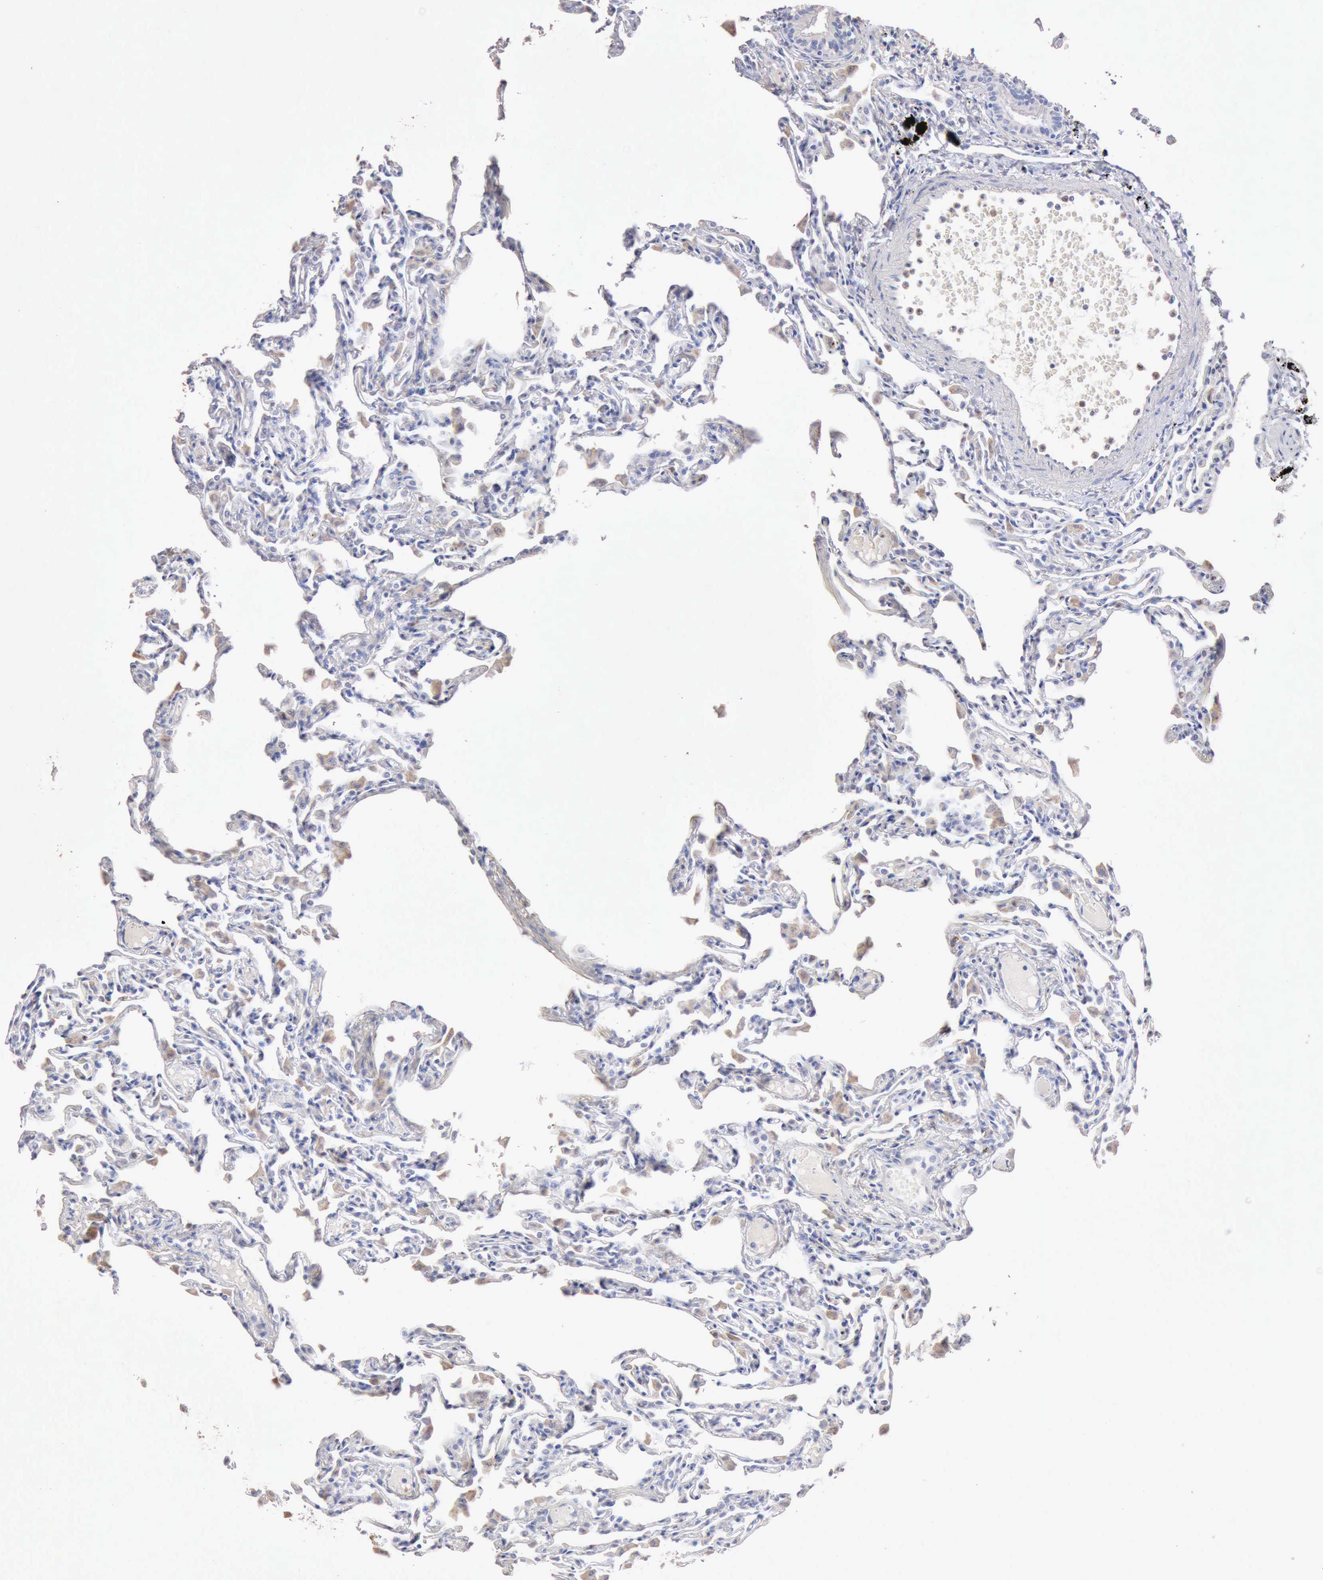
{"staining": {"intensity": "negative", "quantity": "none", "location": "none"}, "tissue": "lung", "cell_type": "Alveolar cells", "image_type": "normal", "snomed": [{"axis": "morphology", "description": "Normal tissue, NOS"}, {"axis": "topography", "description": "Lung"}], "caption": "High power microscopy histopathology image of an immunohistochemistry (IHC) photomicrograph of normal lung, revealing no significant positivity in alveolar cells.", "gene": "KRT6B", "patient": {"sex": "female", "age": 49}}